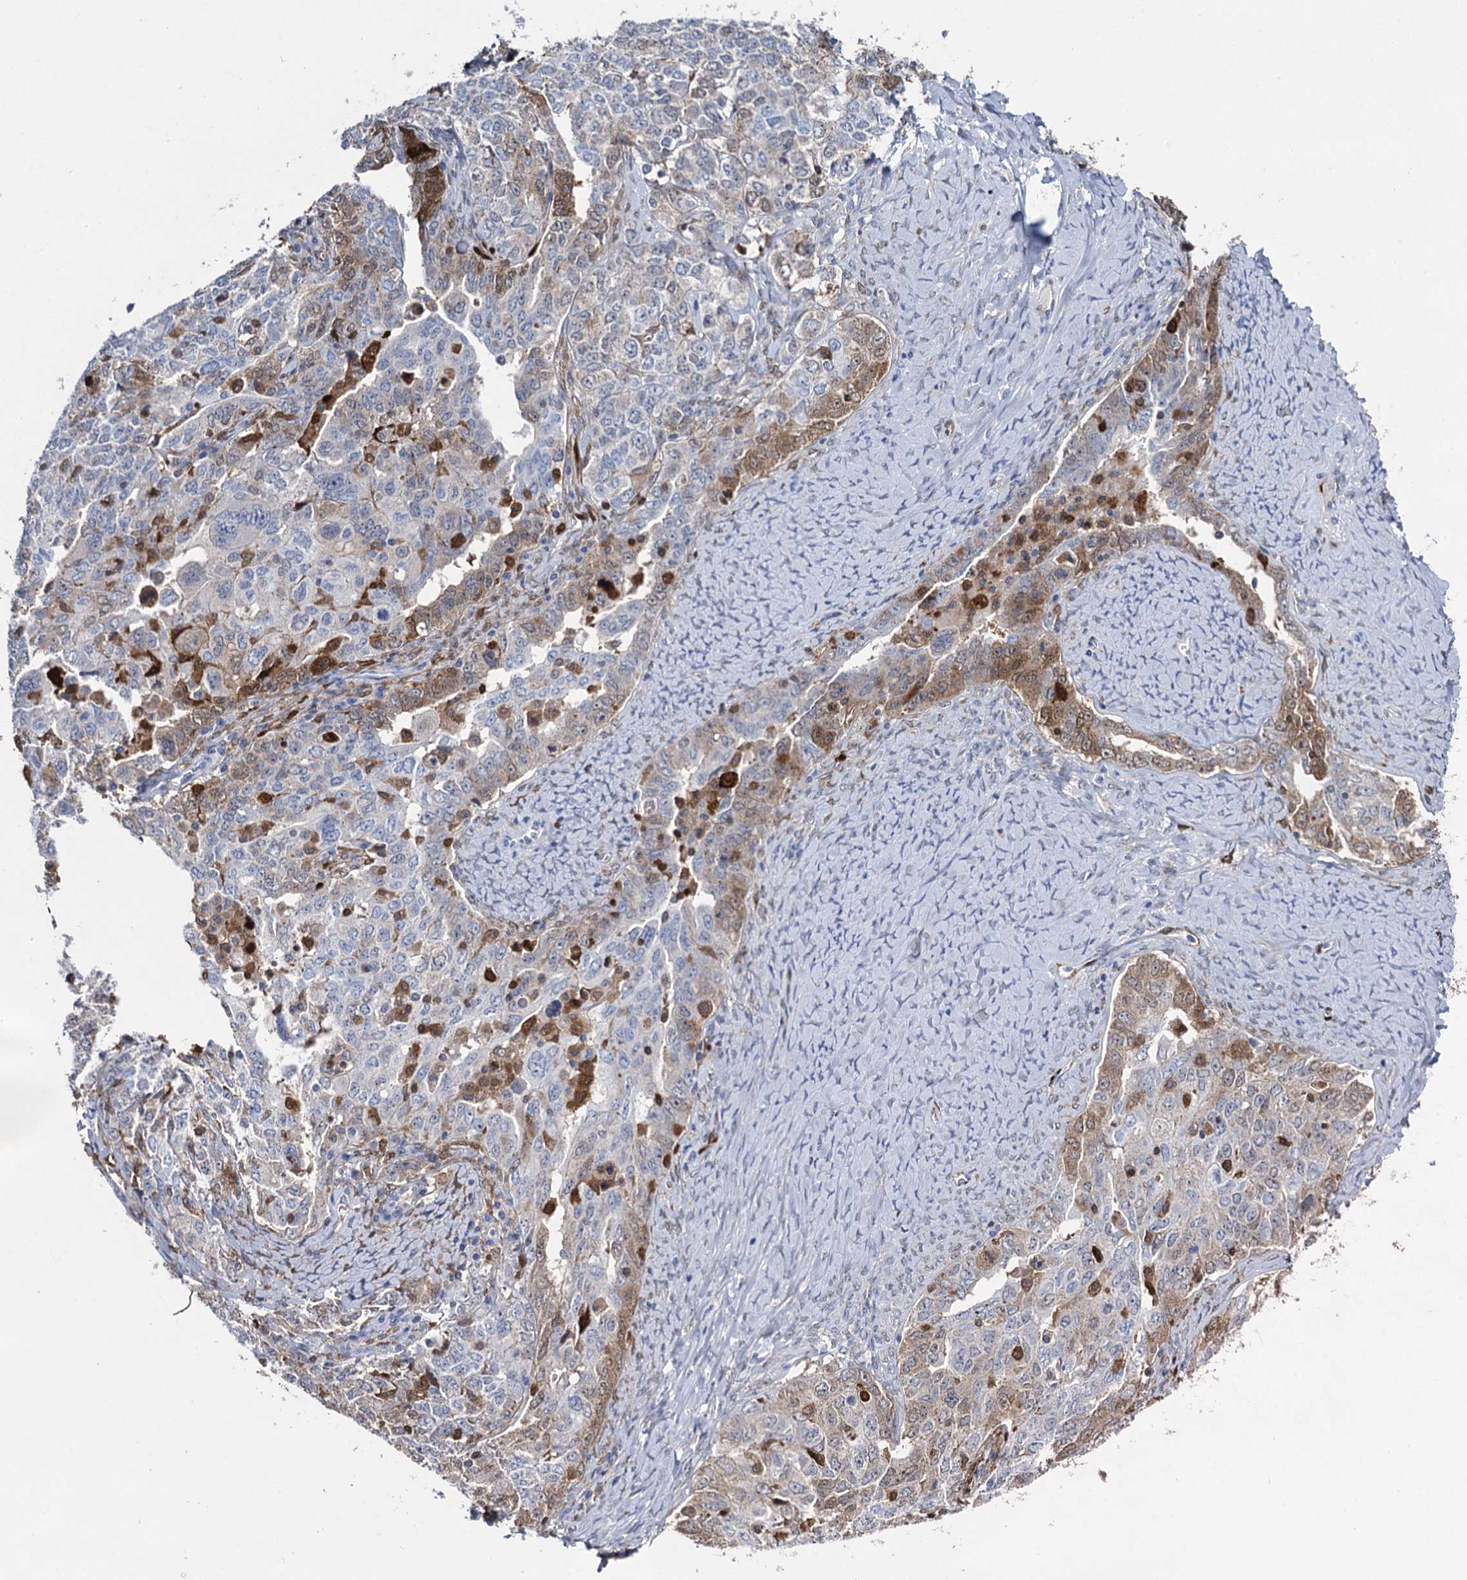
{"staining": {"intensity": "moderate", "quantity": "<25%", "location": "cytoplasmic/membranous,nuclear"}, "tissue": "ovarian cancer", "cell_type": "Tumor cells", "image_type": "cancer", "snomed": [{"axis": "morphology", "description": "Carcinoma, endometroid"}, {"axis": "topography", "description": "Ovary"}], "caption": "This photomicrograph displays immunohistochemistry staining of human ovarian cancer, with low moderate cytoplasmic/membranous and nuclear expression in about <25% of tumor cells.", "gene": "FABP5", "patient": {"sex": "female", "age": 62}}